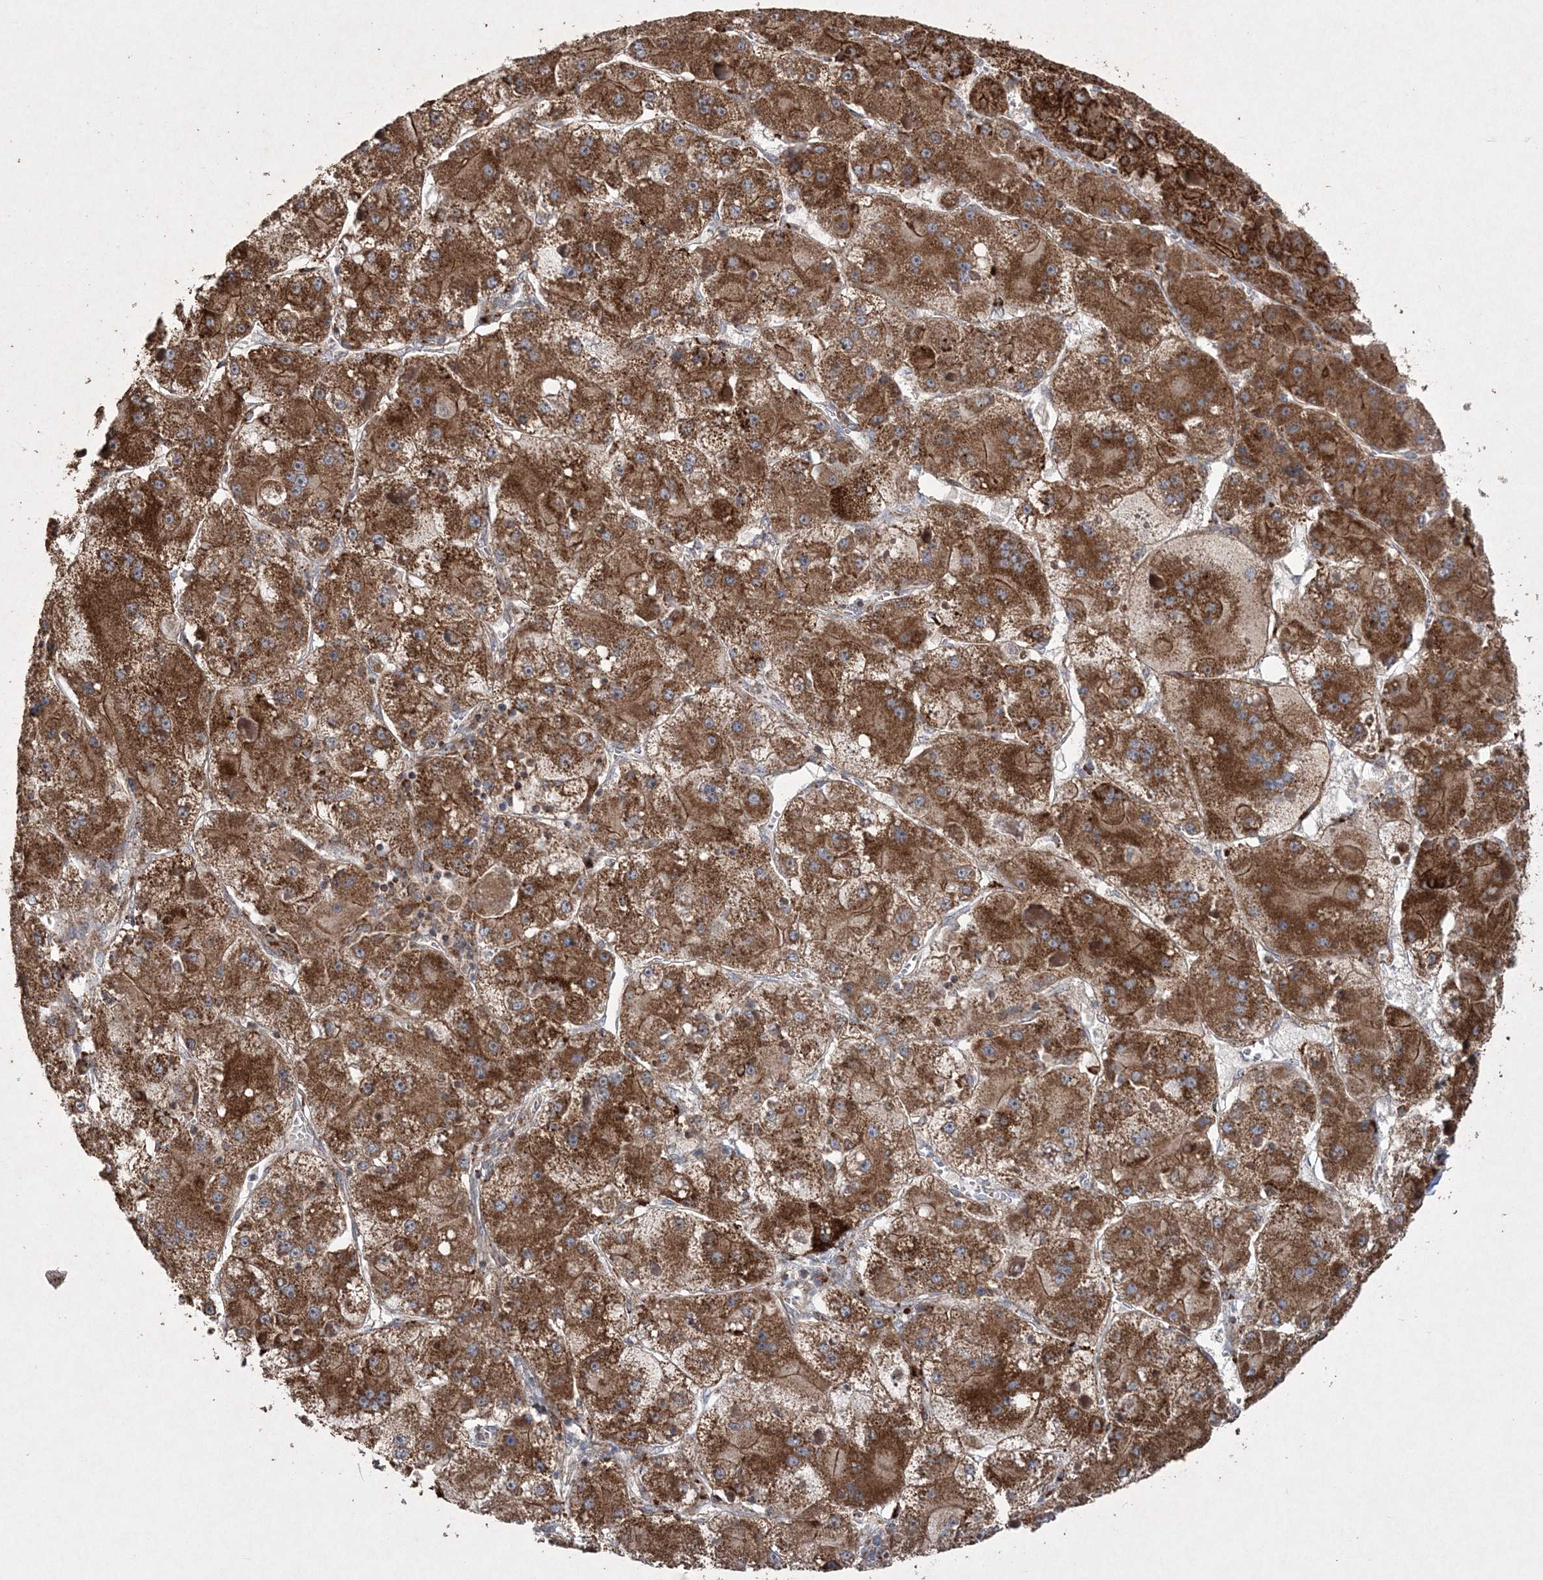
{"staining": {"intensity": "strong", "quantity": ">75%", "location": "cytoplasmic/membranous"}, "tissue": "liver cancer", "cell_type": "Tumor cells", "image_type": "cancer", "snomed": [{"axis": "morphology", "description": "Carcinoma, Hepatocellular, NOS"}, {"axis": "topography", "description": "Liver"}], "caption": "Liver cancer stained with IHC demonstrates strong cytoplasmic/membranous staining in approximately >75% of tumor cells.", "gene": "TTC7A", "patient": {"sex": "female", "age": 73}}